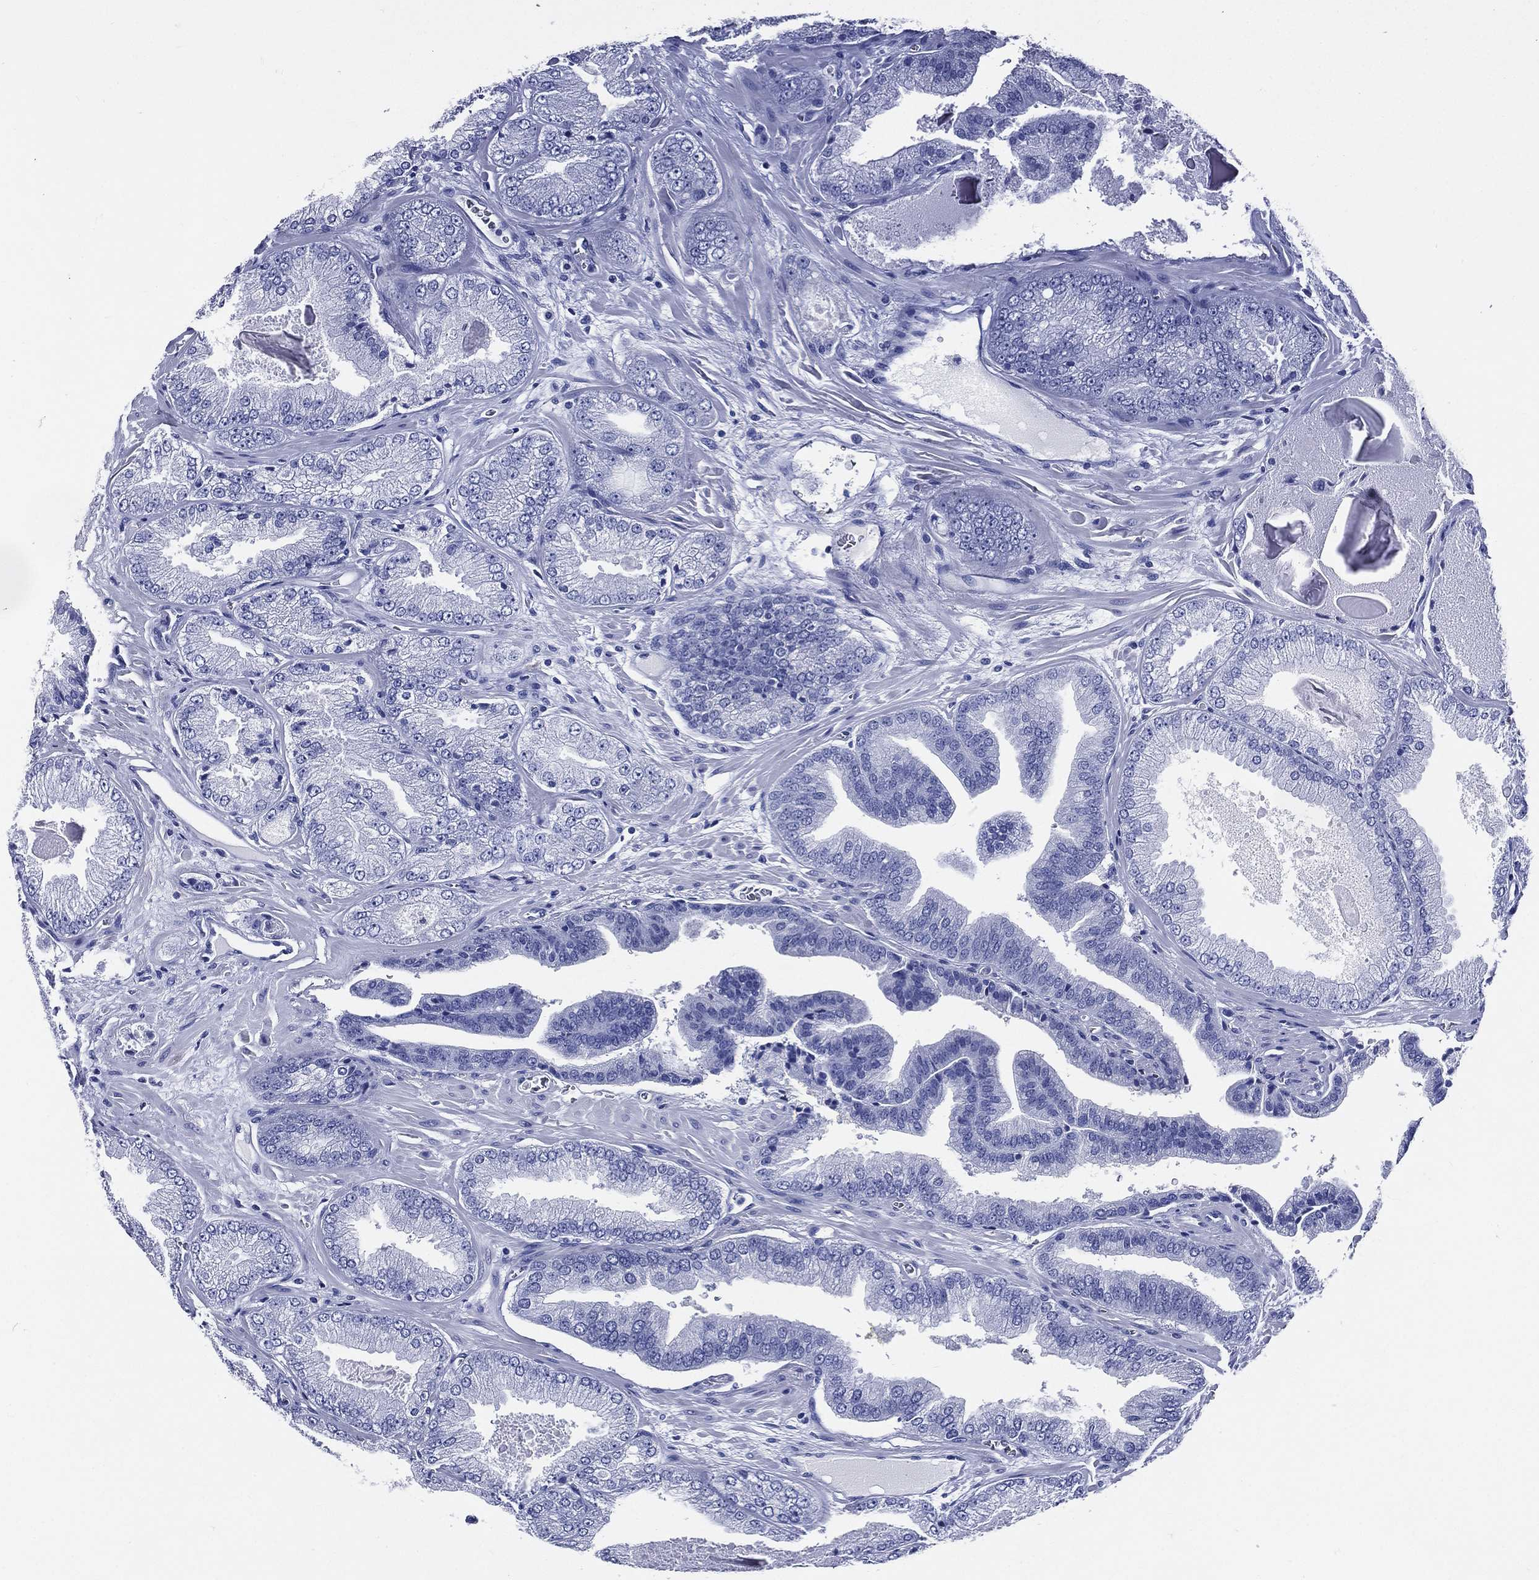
{"staining": {"intensity": "negative", "quantity": "none", "location": "none"}, "tissue": "prostate cancer", "cell_type": "Tumor cells", "image_type": "cancer", "snomed": [{"axis": "morphology", "description": "Adenocarcinoma, Low grade"}, {"axis": "topography", "description": "Prostate"}], "caption": "Immunohistochemistry (IHC) image of neoplastic tissue: adenocarcinoma (low-grade) (prostate) stained with DAB displays no significant protein staining in tumor cells. (DAB (3,3'-diaminobenzidine) immunohistochemistry (IHC) with hematoxylin counter stain).", "gene": "ACE2", "patient": {"sex": "male", "age": 72}}